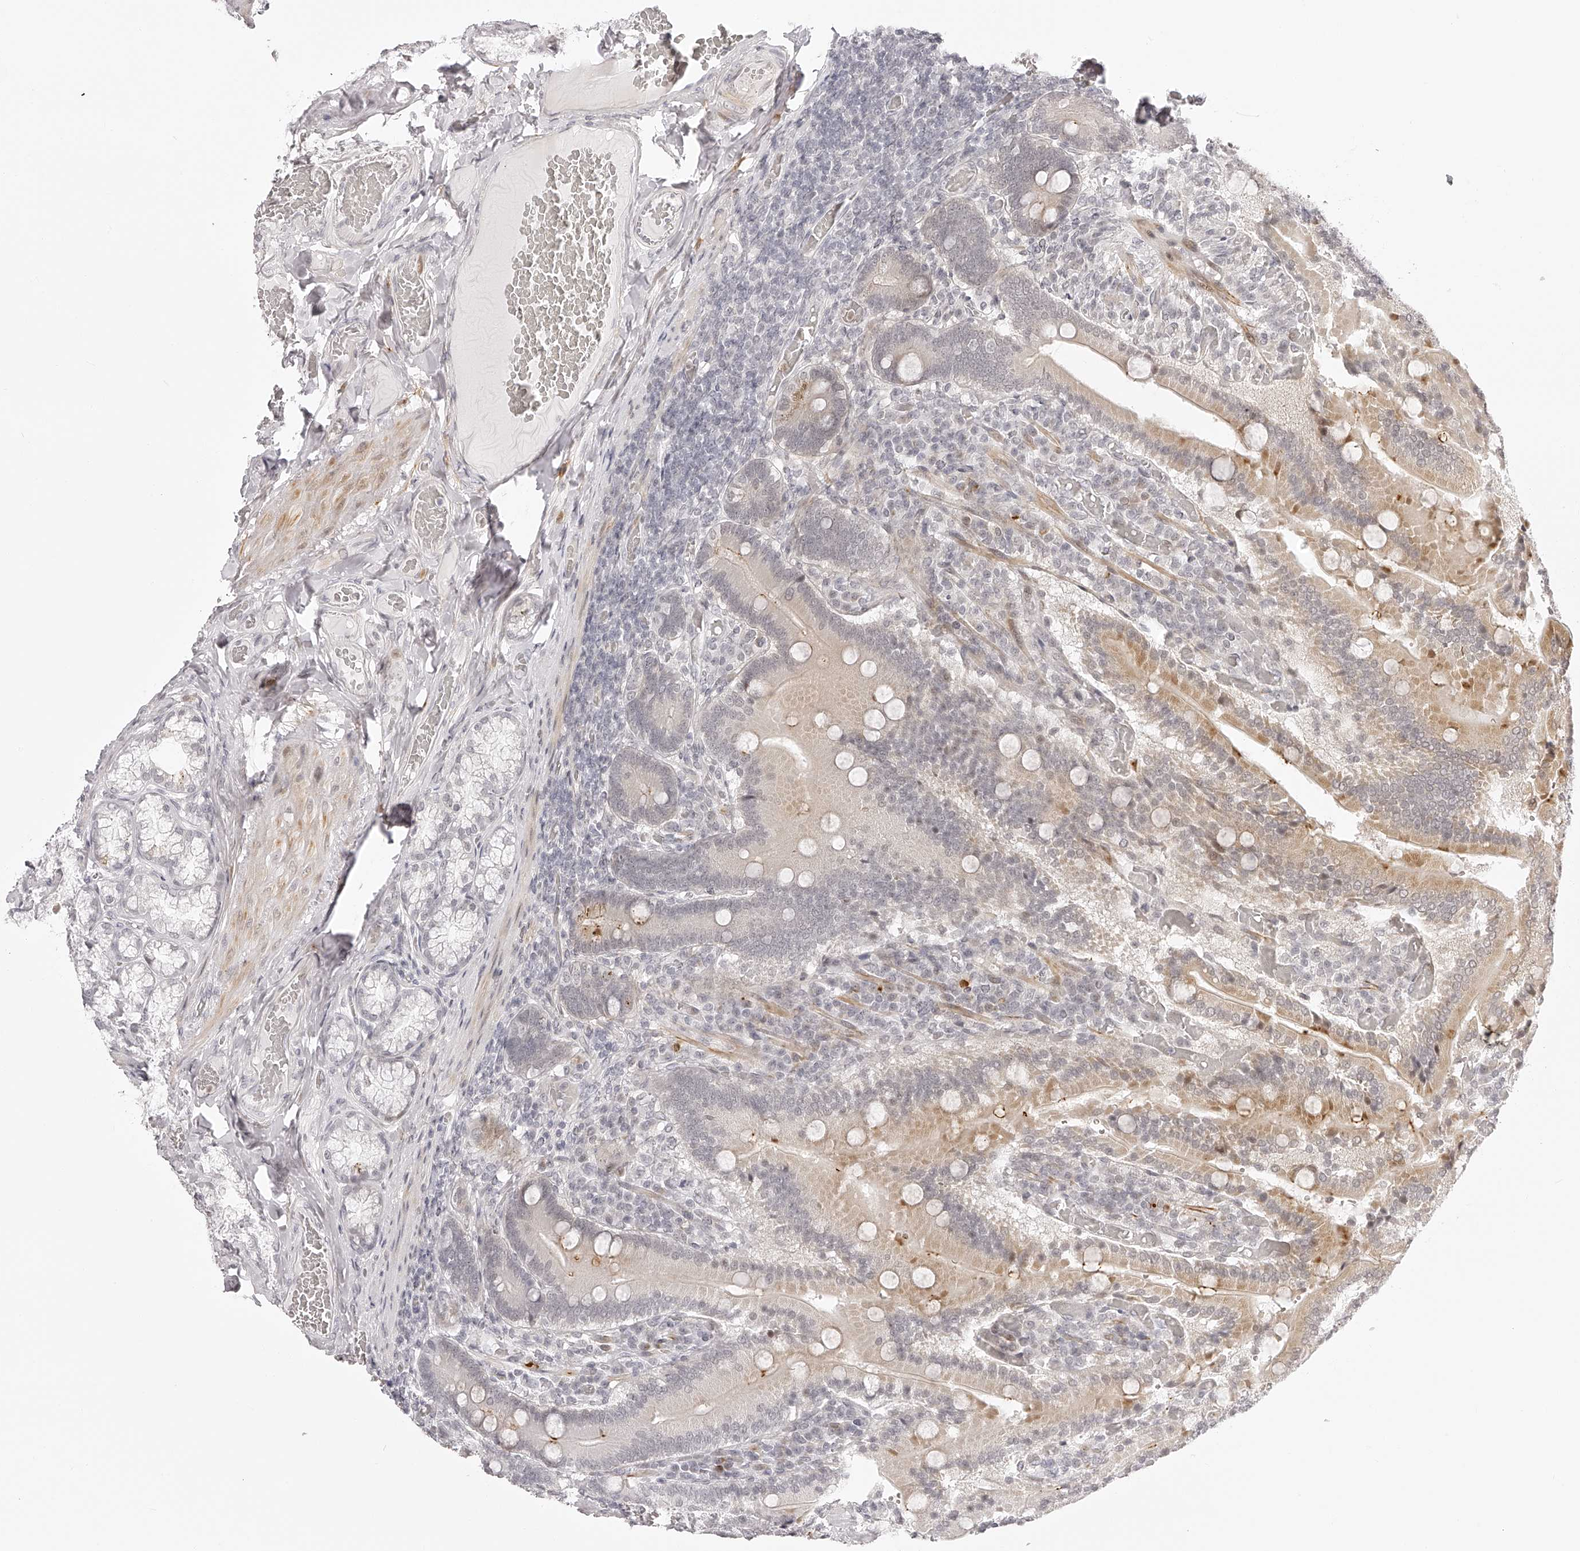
{"staining": {"intensity": "strong", "quantity": "<25%", "location": "cytoplasmic/membranous,nuclear"}, "tissue": "duodenum", "cell_type": "Glandular cells", "image_type": "normal", "snomed": [{"axis": "morphology", "description": "Normal tissue, NOS"}, {"axis": "topography", "description": "Duodenum"}], "caption": "Immunohistochemical staining of unremarkable duodenum demonstrates strong cytoplasmic/membranous,nuclear protein positivity in about <25% of glandular cells.", "gene": "PLEKHG1", "patient": {"sex": "female", "age": 62}}